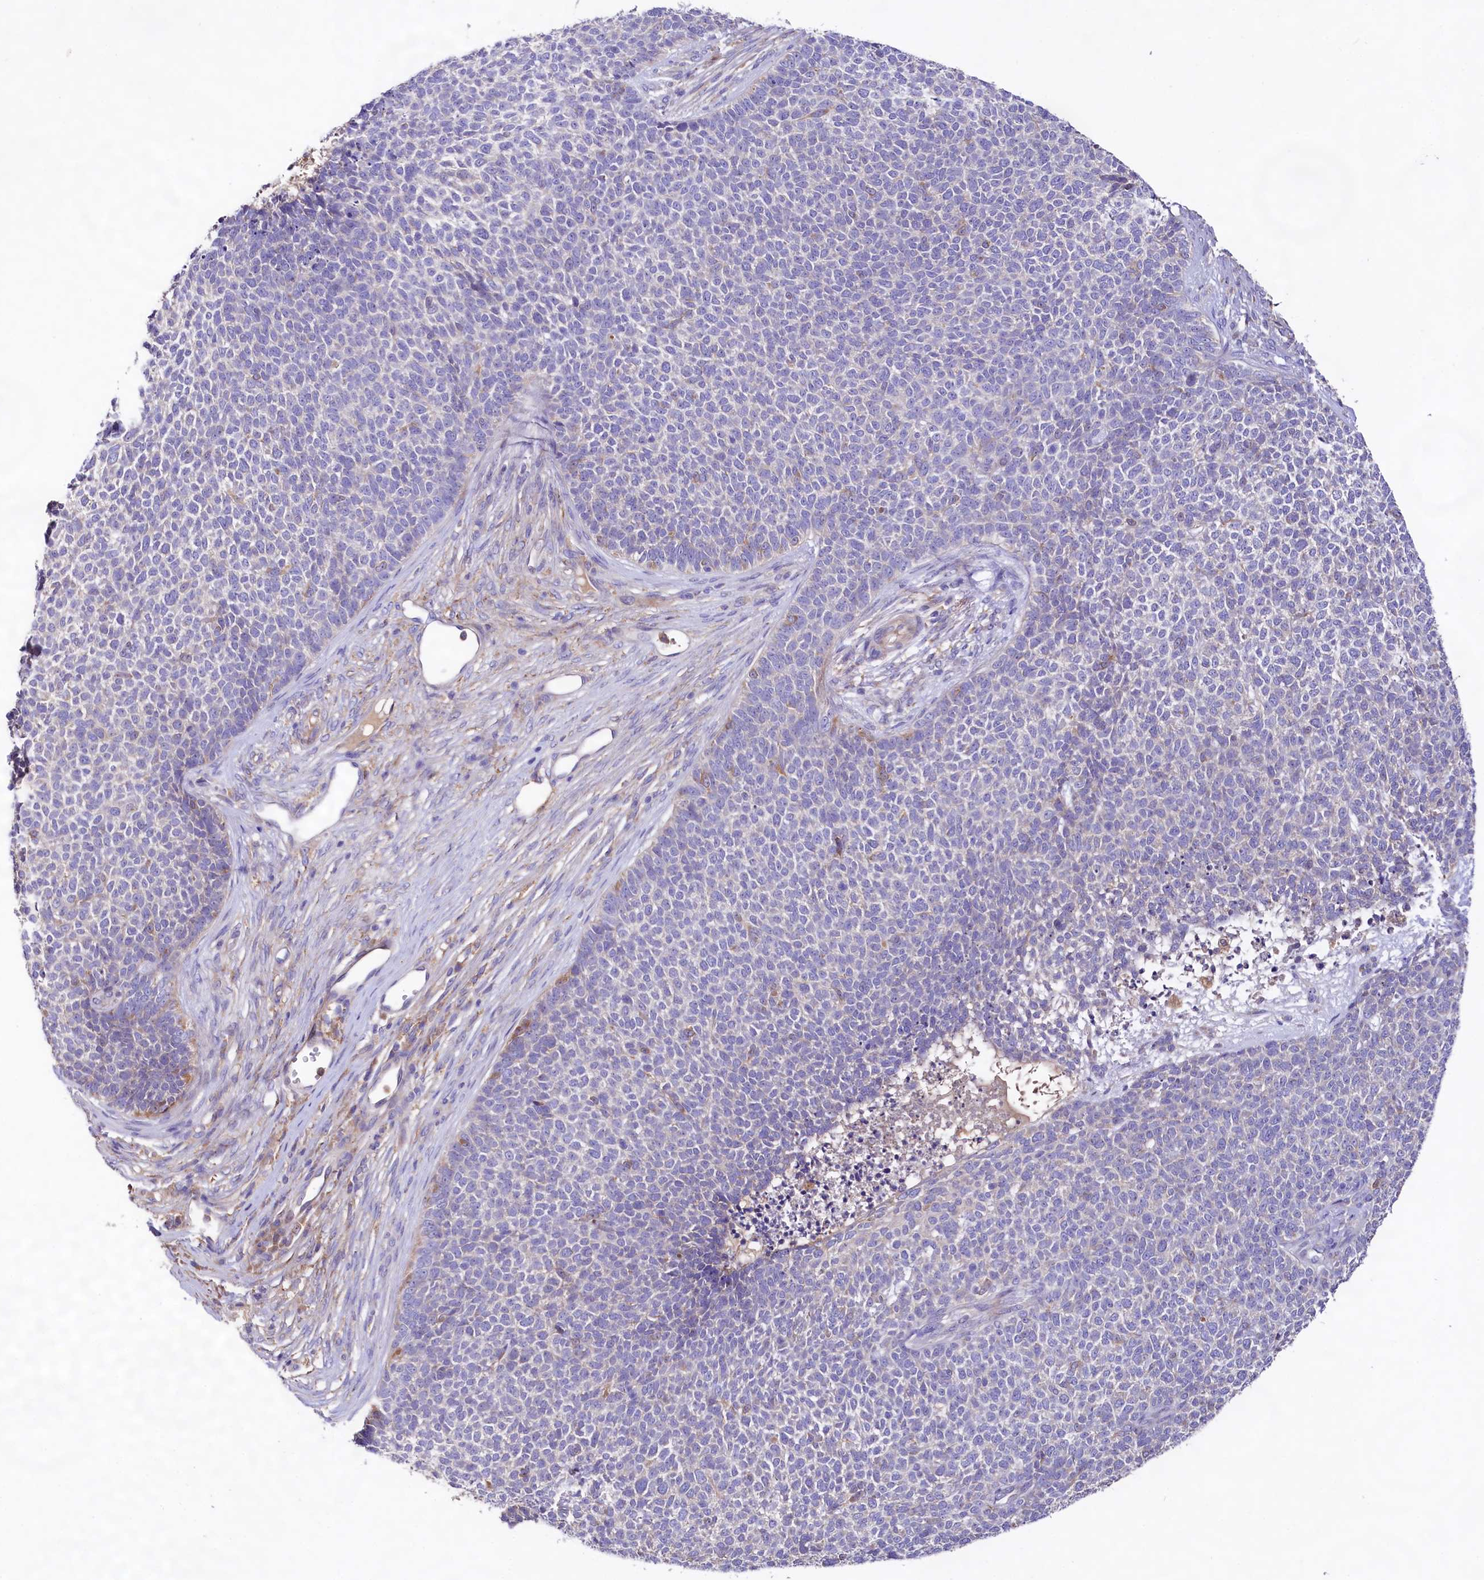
{"staining": {"intensity": "negative", "quantity": "none", "location": "none"}, "tissue": "skin cancer", "cell_type": "Tumor cells", "image_type": "cancer", "snomed": [{"axis": "morphology", "description": "Basal cell carcinoma"}, {"axis": "topography", "description": "Skin"}], "caption": "Immunohistochemical staining of basal cell carcinoma (skin) demonstrates no significant positivity in tumor cells. Brightfield microscopy of IHC stained with DAB (brown) and hematoxylin (blue), captured at high magnification.", "gene": "DMXL2", "patient": {"sex": "female", "age": 84}}